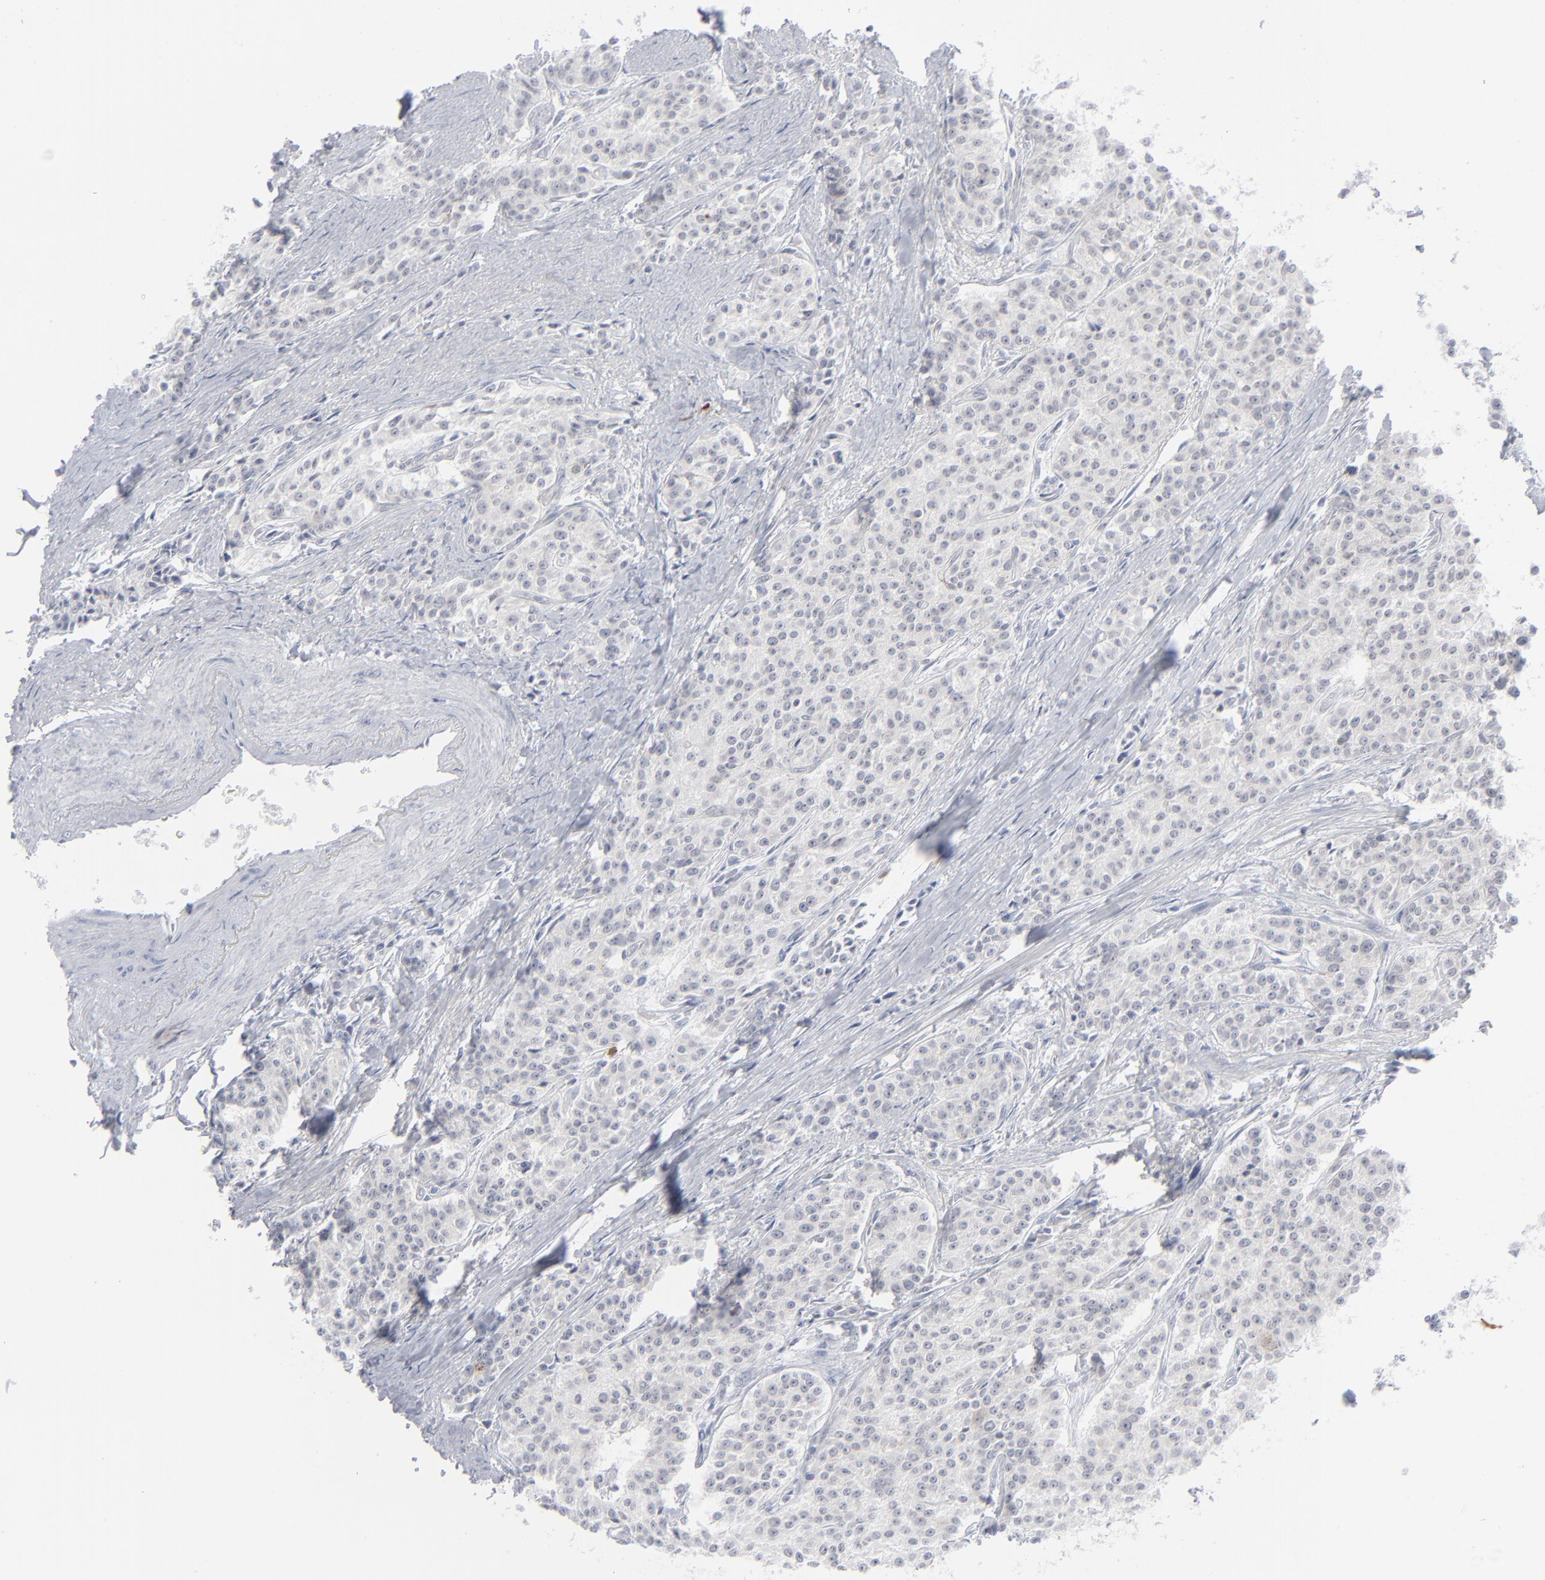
{"staining": {"intensity": "weak", "quantity": "<25%", "location": "cytoplasmic/membranous"}, "tissue": "carcinoid", "cell_type": "Tumor cells", "image_type": "cancer", "snomed": [{"axis": "morphology", "description": "Carcinoid, malignant, NOS"}, {"axis": "topography", "description": "Stomach"}], "caption": "The photomicrograph exhibits no significant positivity in tumor cells of carcinoid (malignant).", "gene": "NUP88", "patient": {"sex": "female", "age": 76}}